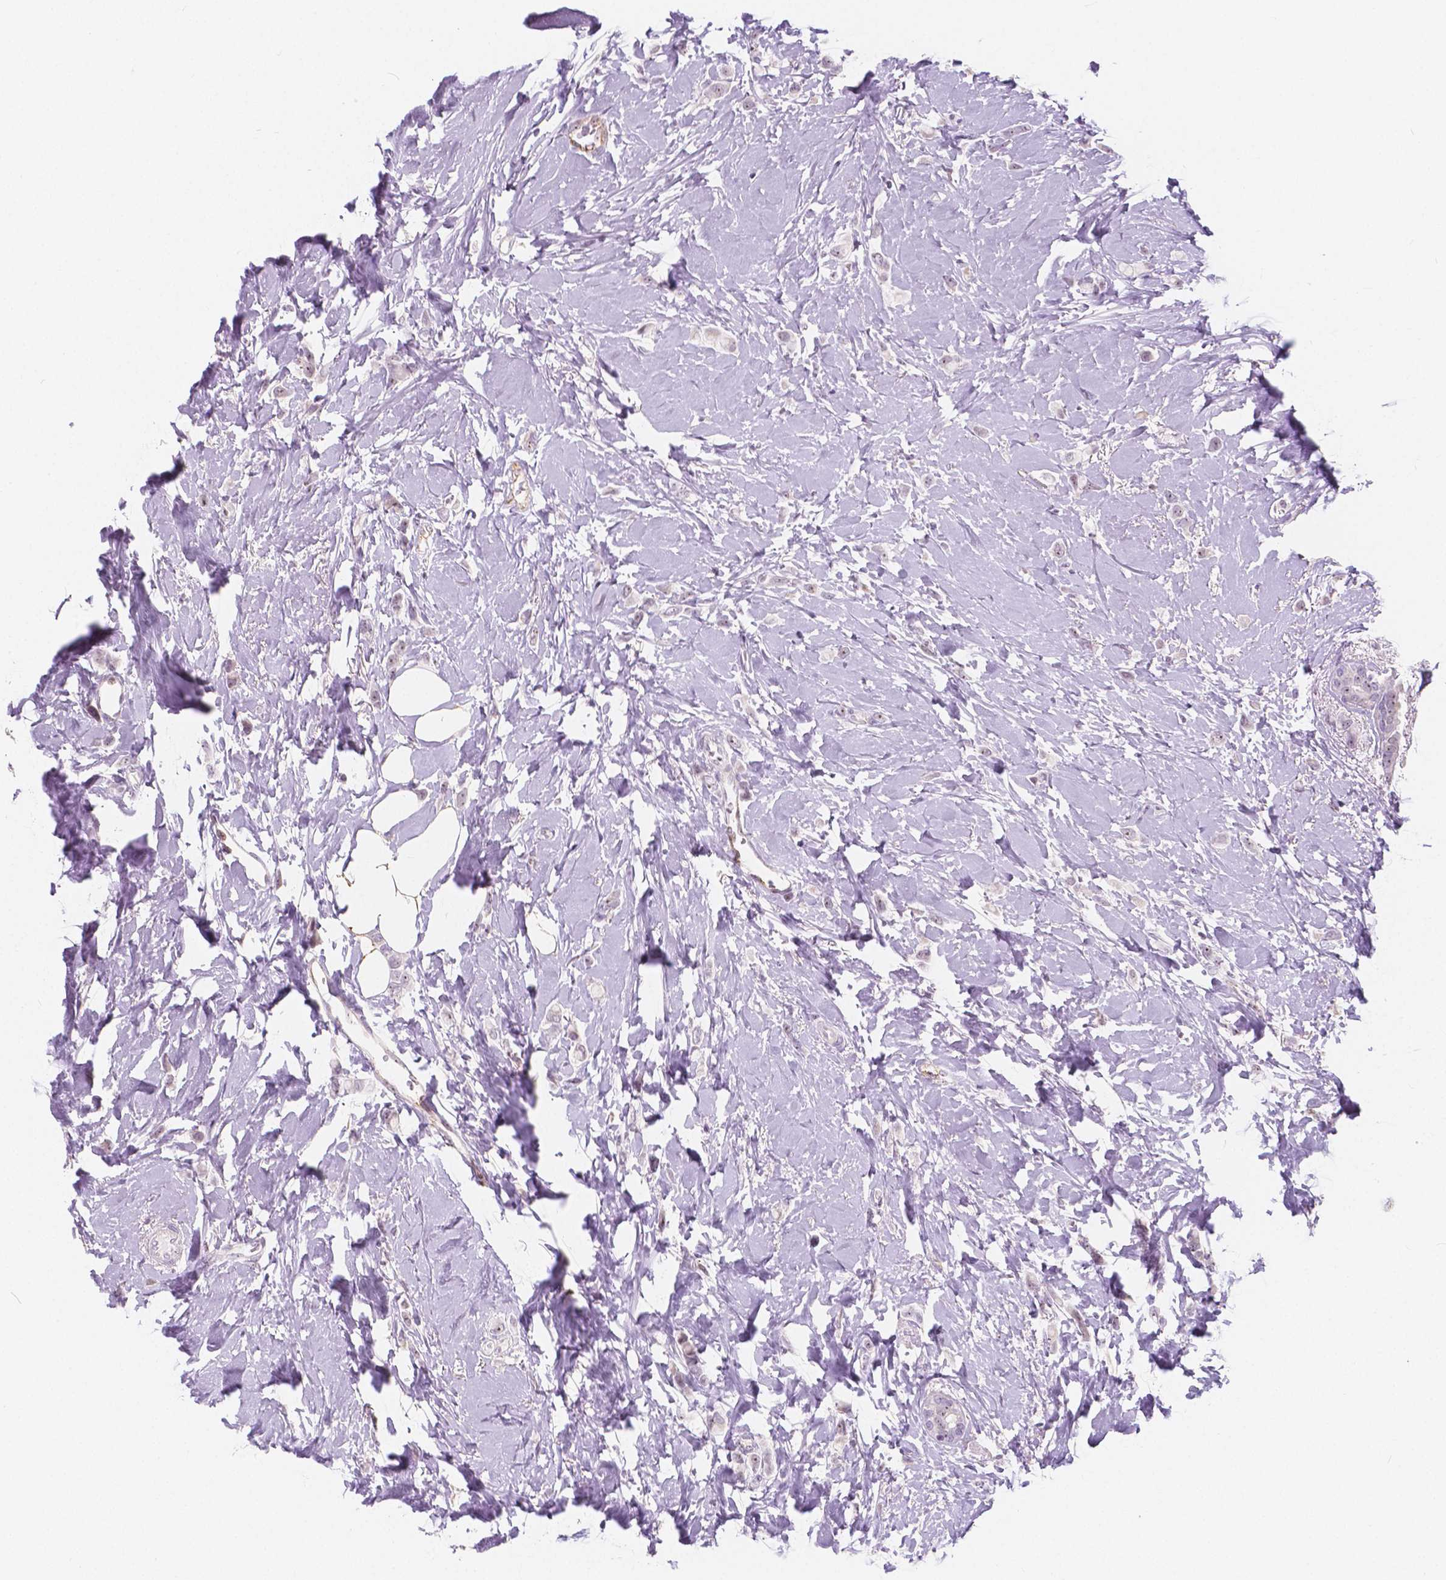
{"staining": {"intensity": "negative", "quantity": "none", "location": "none"}, "tissue": "breast cancer", "cell_type": "Tumor cells", "image_type": "cancer", "snomed": [{"axis": "morphology", "description": "Lobular carcinoma"}, {"axis": "topography", "description": "Breast"}], "caption": "DAB immunohistochemical staining of breast cancer (lobular carcinoma) demonstrates no significant staining in tumor cells.", "gene": "NOLC1", "patient": {"sex": "female", "age": 66}}